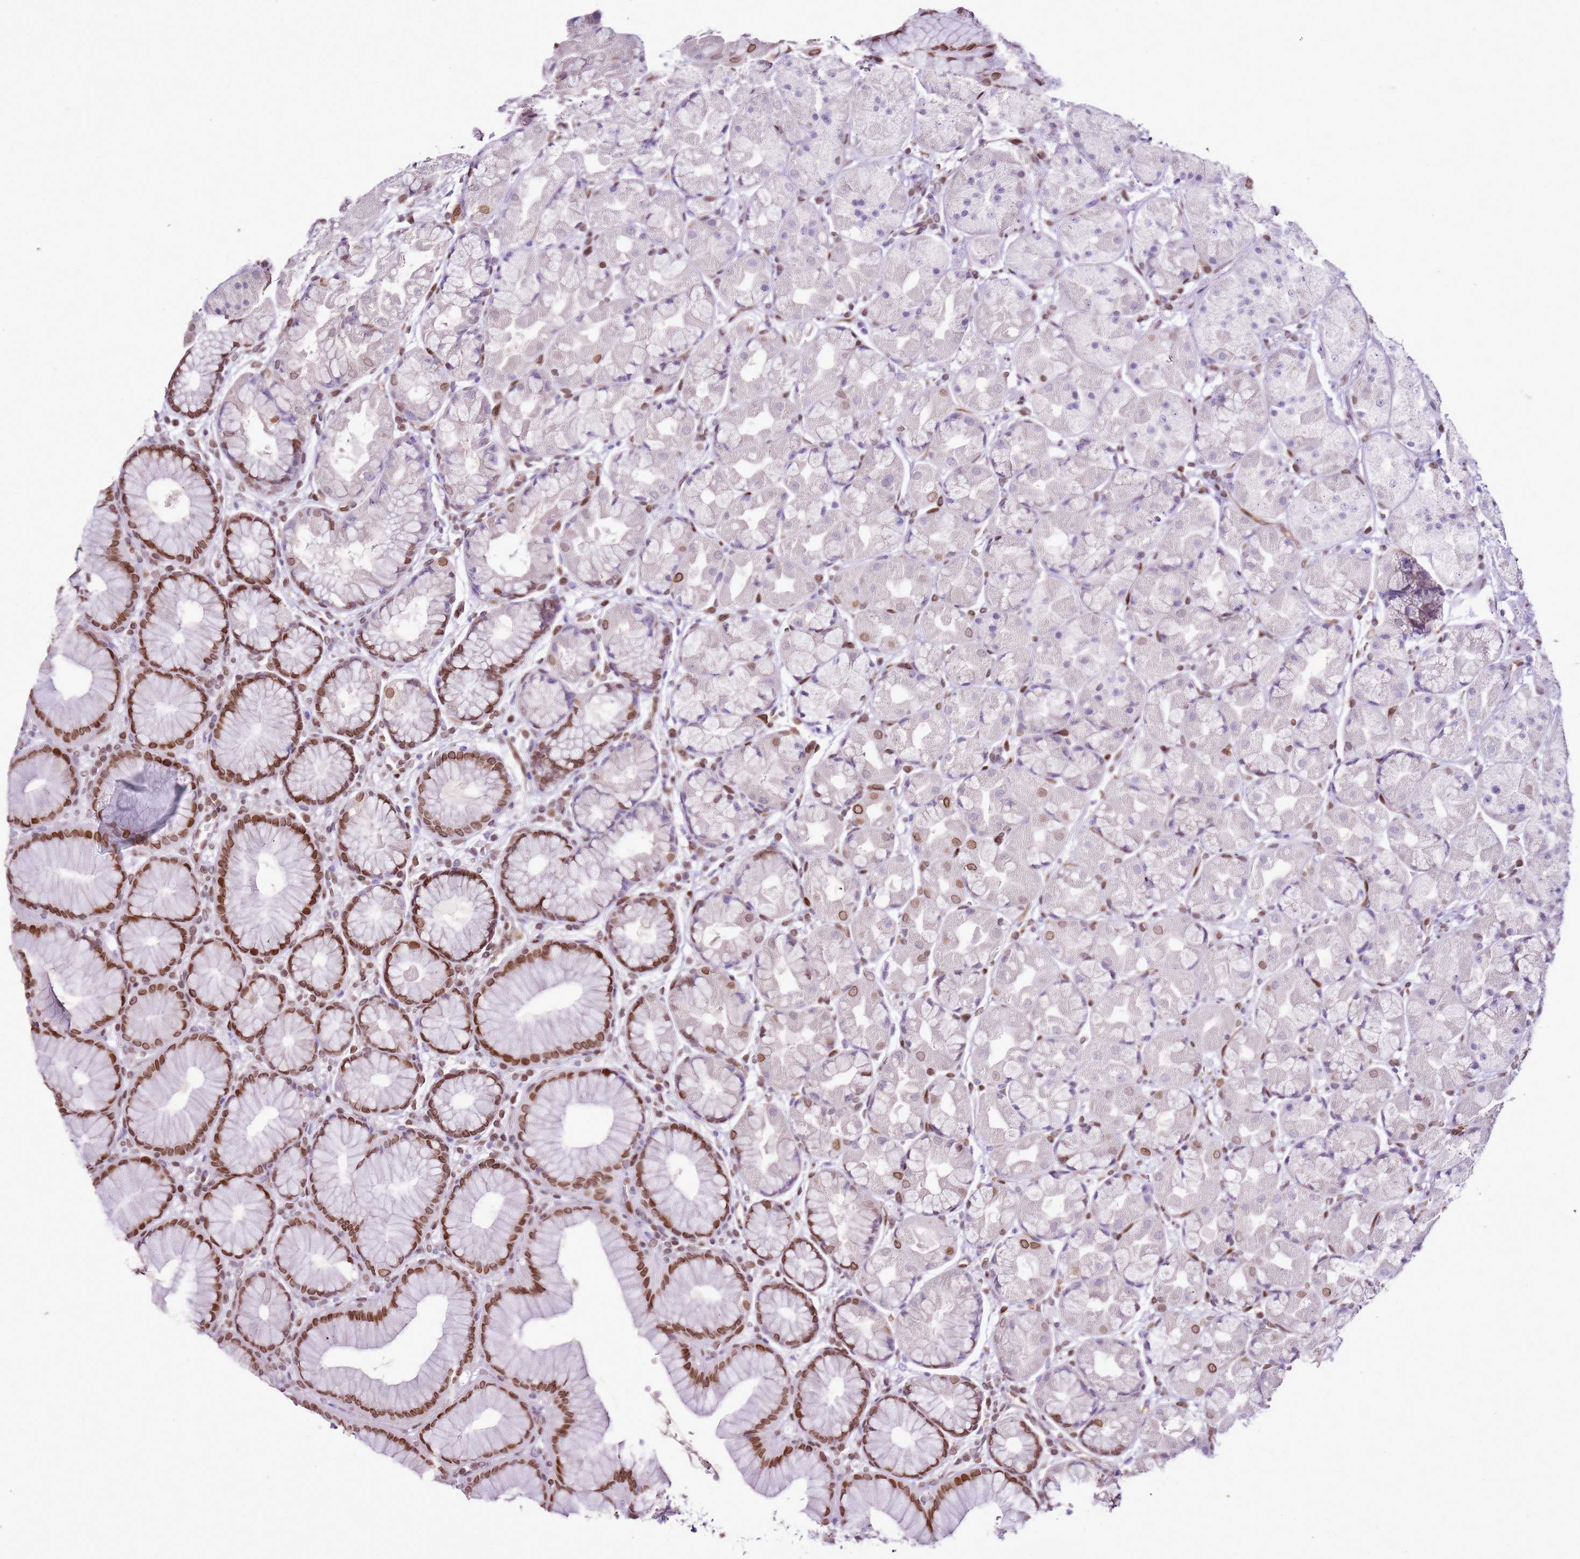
{"staining": {"intensity": "strong", "quantity": "25%-75%", "location": "cytoplasmic/membranous,nuclear"}, "tissue": "stomach", "cell_type": "Glandular cells", "image_type": "normal", "snomed": [{"axis": "morphology", "description": "Normal tissue, NOS"}, {"axis": "topography", "description": "Stomach"}], "caption": "A high-resolution image shows IHC staining of normal stomach, which displays strong cytoplasmic/membranous,nuclear staining in about 25%-75% of glandular cells.", "gene": "POU6F1", "patient": {"sex": "male", "age": 57}}